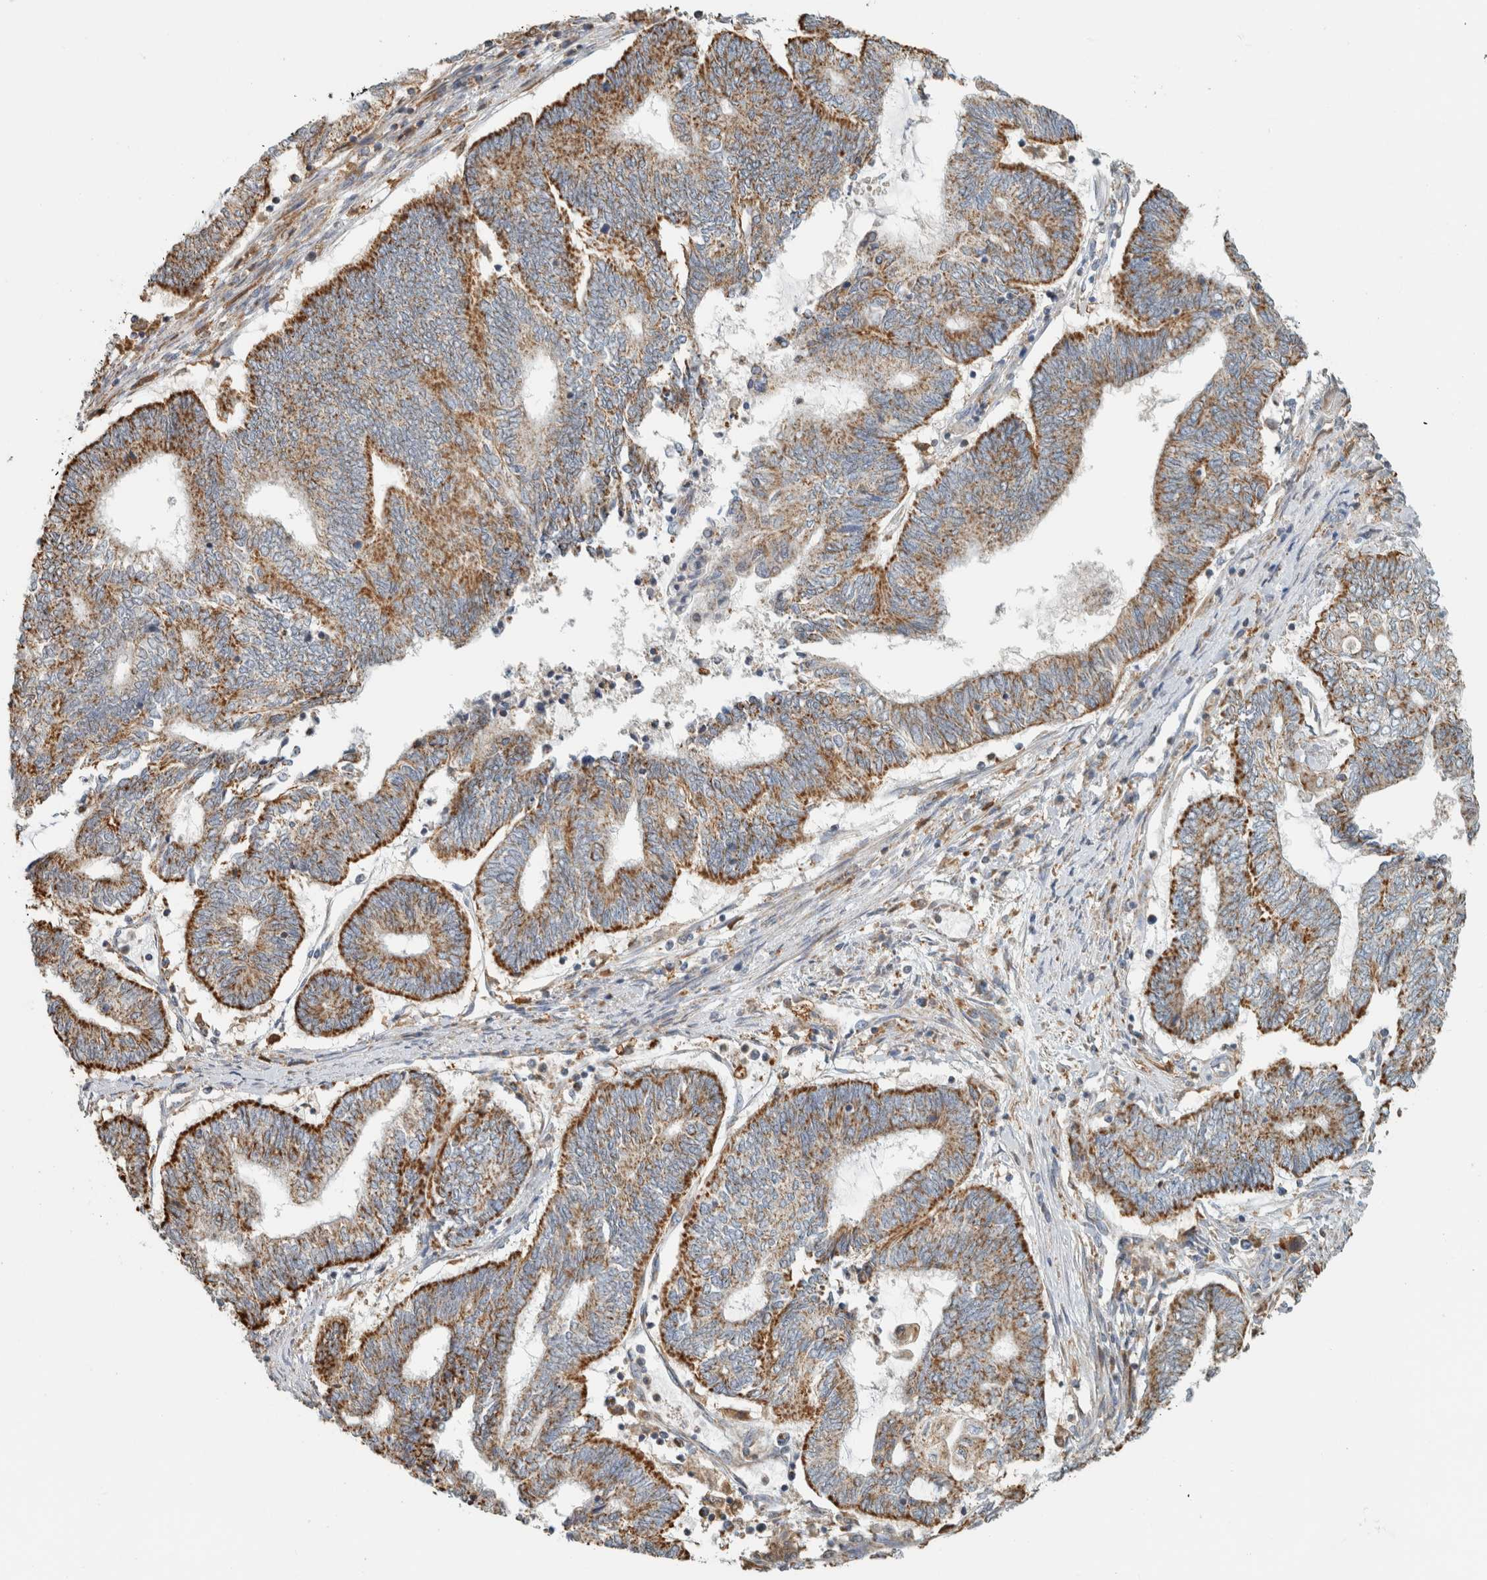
{"staining": {"intensity": "moderate", "quantity": ">75%", "location": "cytoplasmic/membranous"}, "tissue": "endometrial cancer", "cell_type": "Tumor cells", "image_type": "cancer", "snomed": [{"axis": "morphology", "description": "Adenocarcinoma, NOS"}, {"axis": "topography", "description": "Uterus"}, {"axis": "topography", "description": "Endometrium"}], "caption": "High-power microscopy captured an IHC histopathology image of adenocarcinoma (endometrial), revealing moderate cytoplasmic/membranous positivity in approximately >75% of tumor cells. (Stains: DAB (3,3'-diaminobenzidine) in brown, nuclei in blue, Microscopy: brightfield microscopy at high magnification).", "gene": "CAPG", "patient": {"sex": "female", "age": 70}}